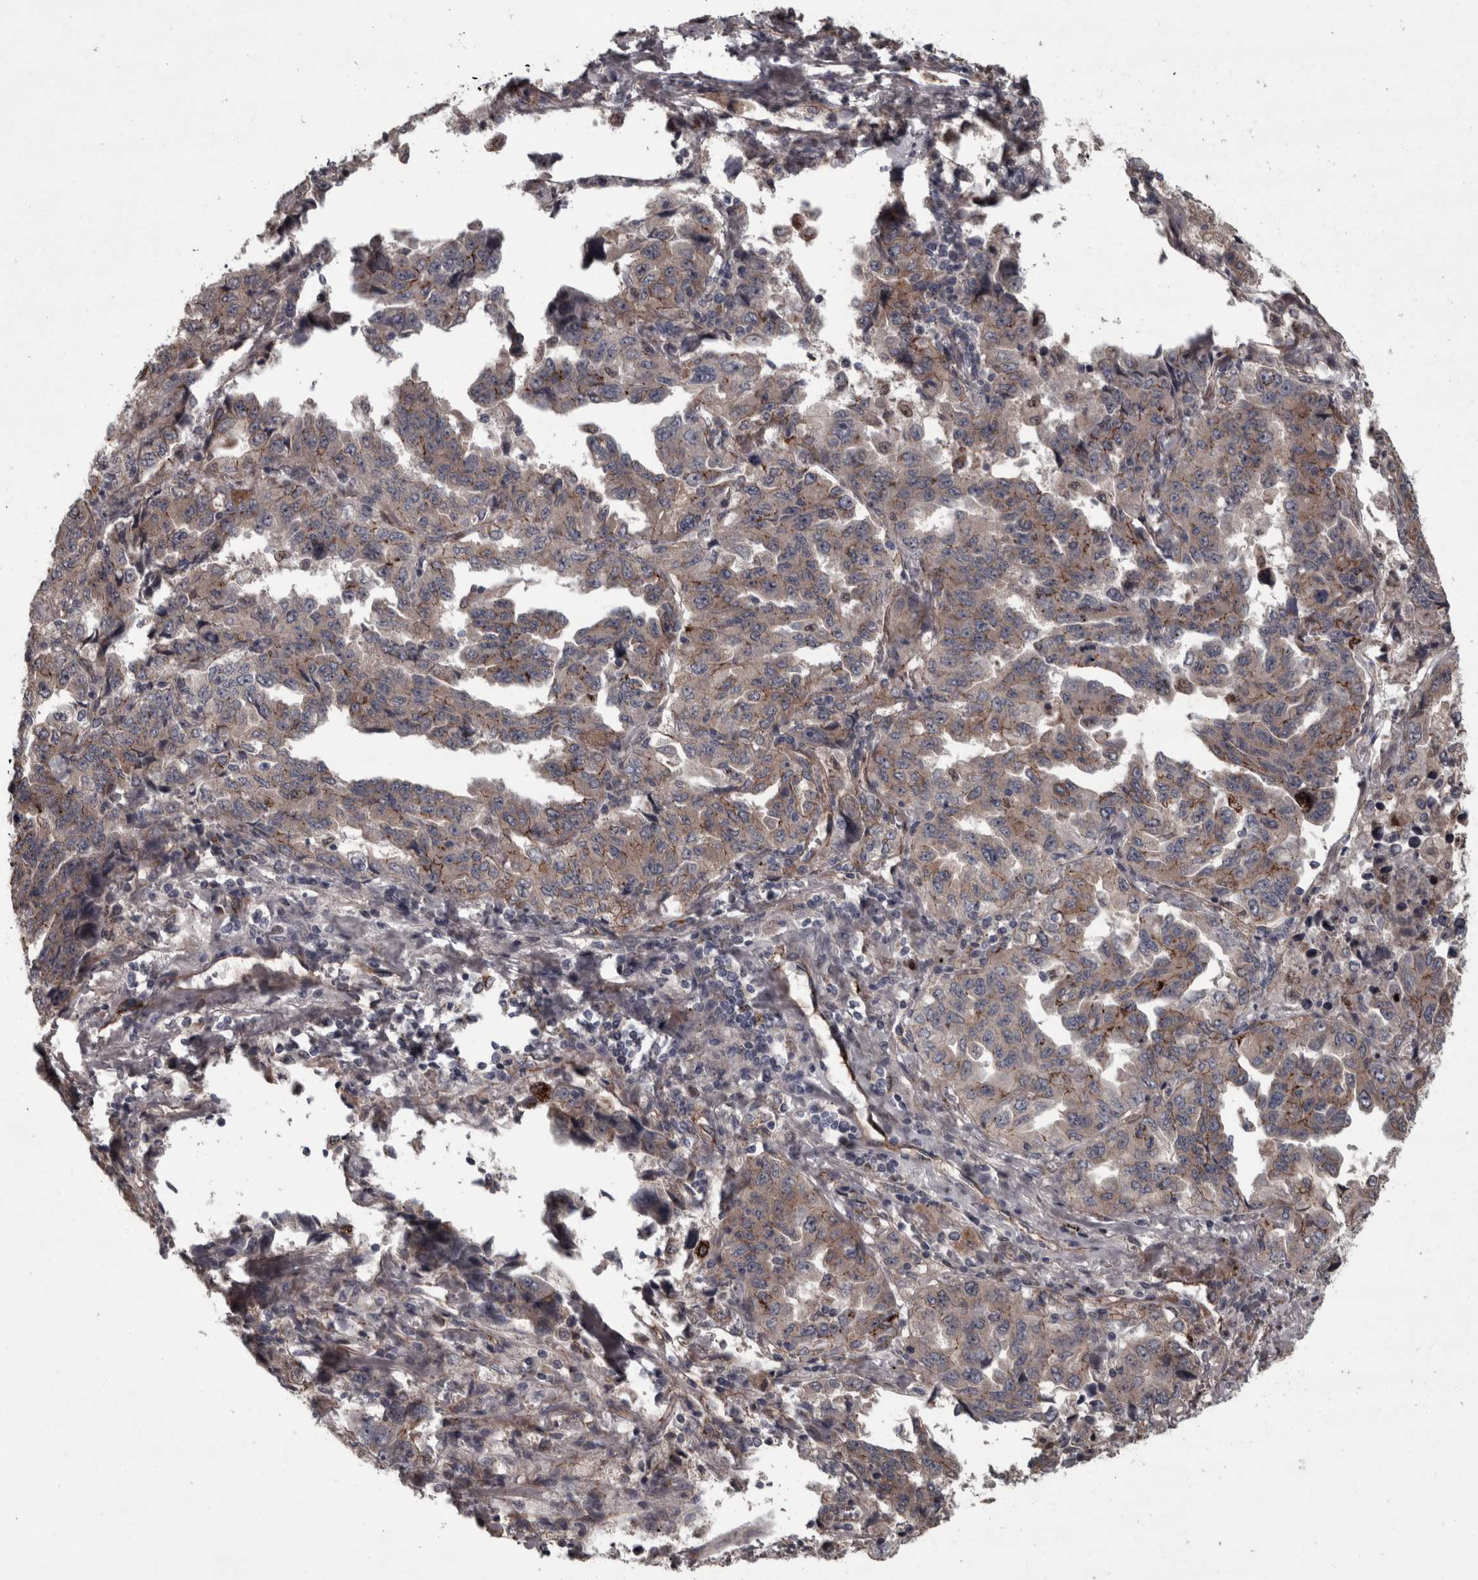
{"staining": {"intensity": "weak", "quantity": "25%-75%", "location": "cytoplasmic/membranous"}, "tissue": "lung cancer", "cell_type": "Tumor cells", "image_type": "cancer", "snomed": [{"axis": "morphology", "description": "Adenocarcinoma, NOS"}, {"axis": "topography", "description": "Lung"}], "caption": "This micrograph reveals immunohistochemistry (IHC) staining of human lung cancer (adenocarcinoma), with low weak cytoplasmic/membranous expression in approximately 25%-75% of tumor cells.", "gene": "PCDH17", "patient": {"sex": "female", "age": 51}}